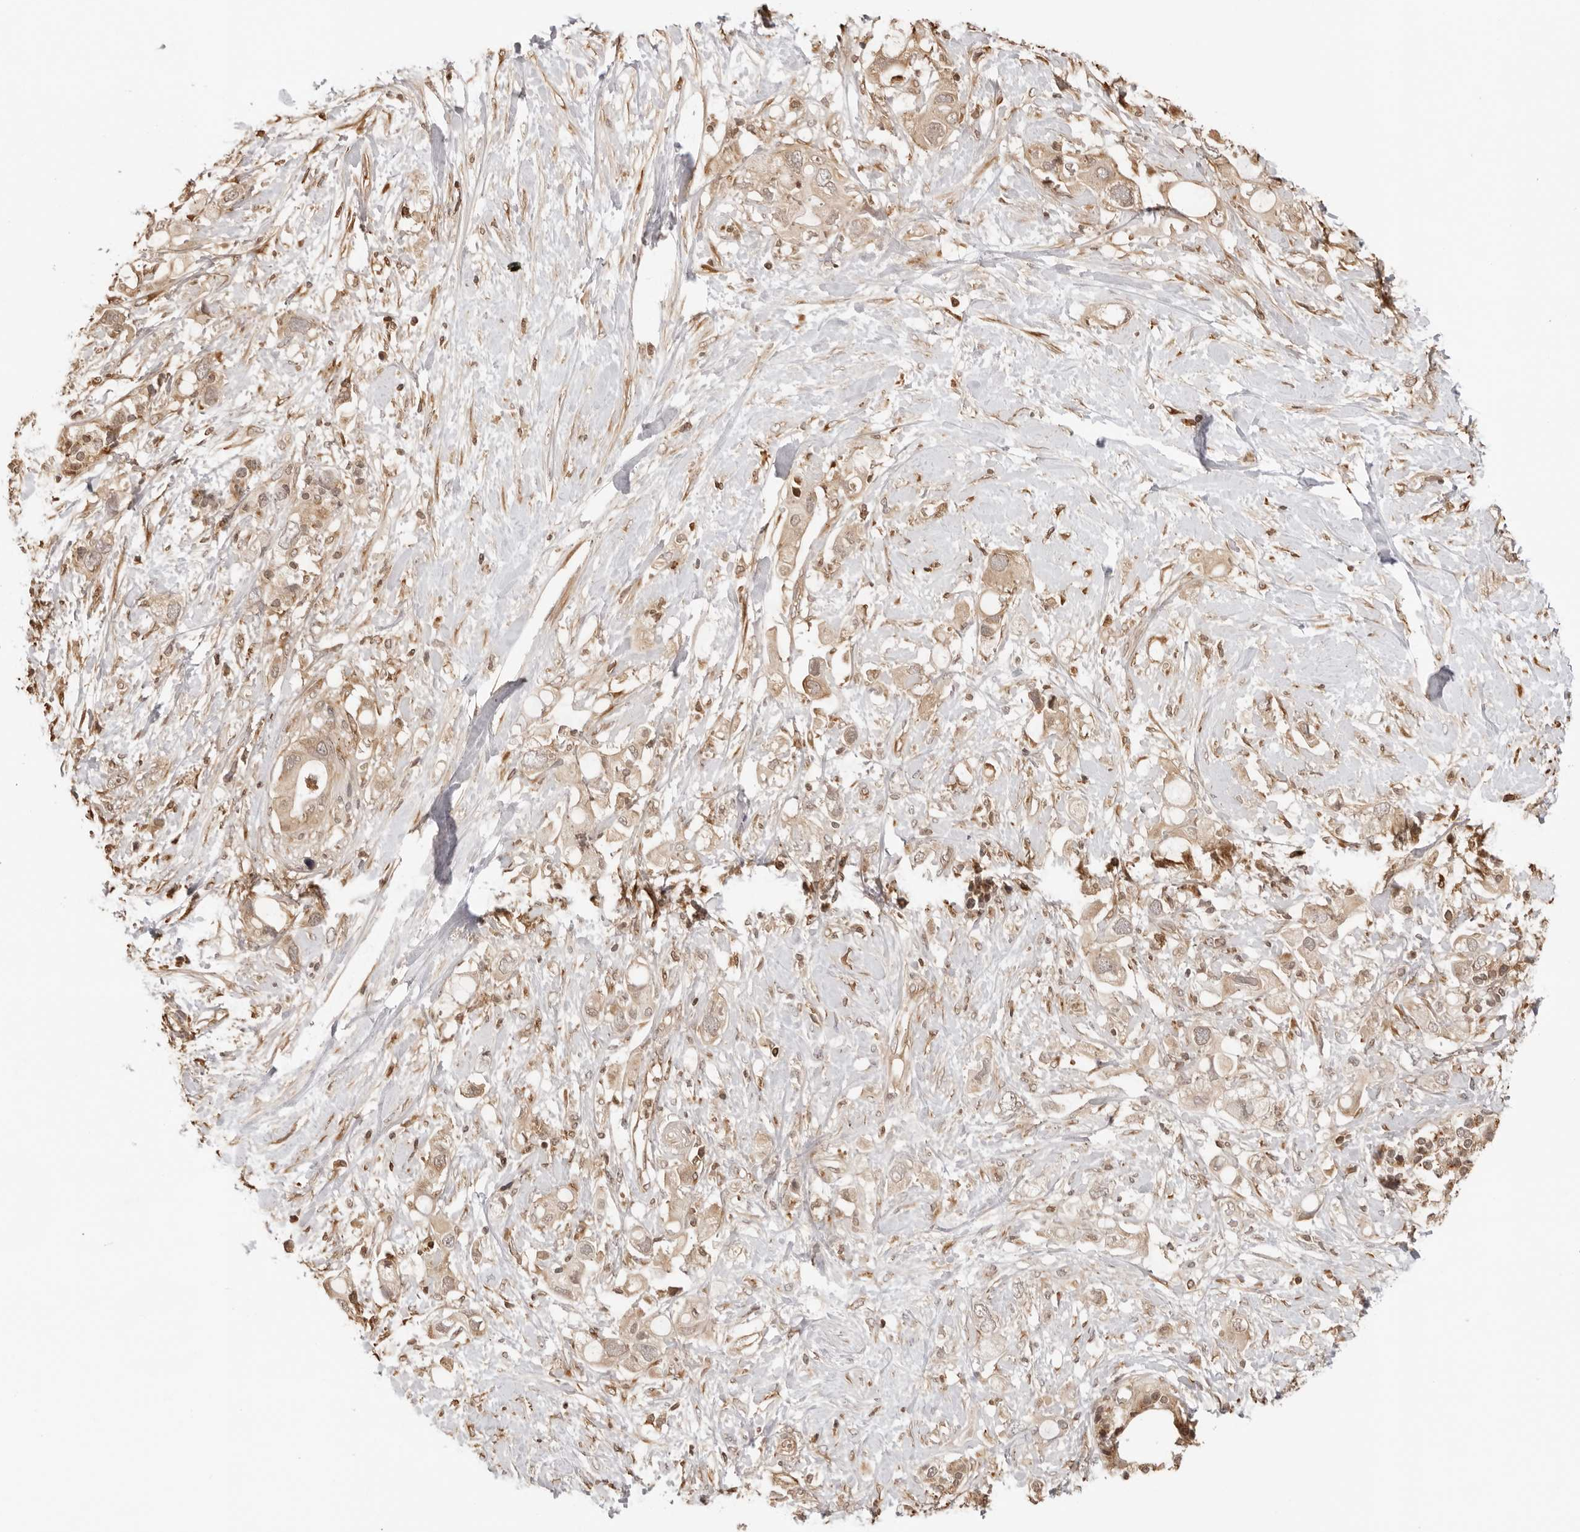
{"staining": {"intensity": "weak", "quantity": ">75%", "location": "cytoplasmic/membranous,nuclear"}, "tissue": "pancreatic cancer", "cell_type": "Tumor cells", "image_type": "cancer", "snomed": [{"axis": "morphology", "description": "Adenocarcinoma, NOS"}, {"axis": "topography", "description": "Pancreas"}], "caption": "Pancreatic adenocarcinoma stained with DAB immunohistochemistry shows low levels of weak cytoplasmic/membranous and nuclear expression in about >75% of tumor cells.", "gene": "IKBKE", "patient": {"sex": "female", "age": 56}}